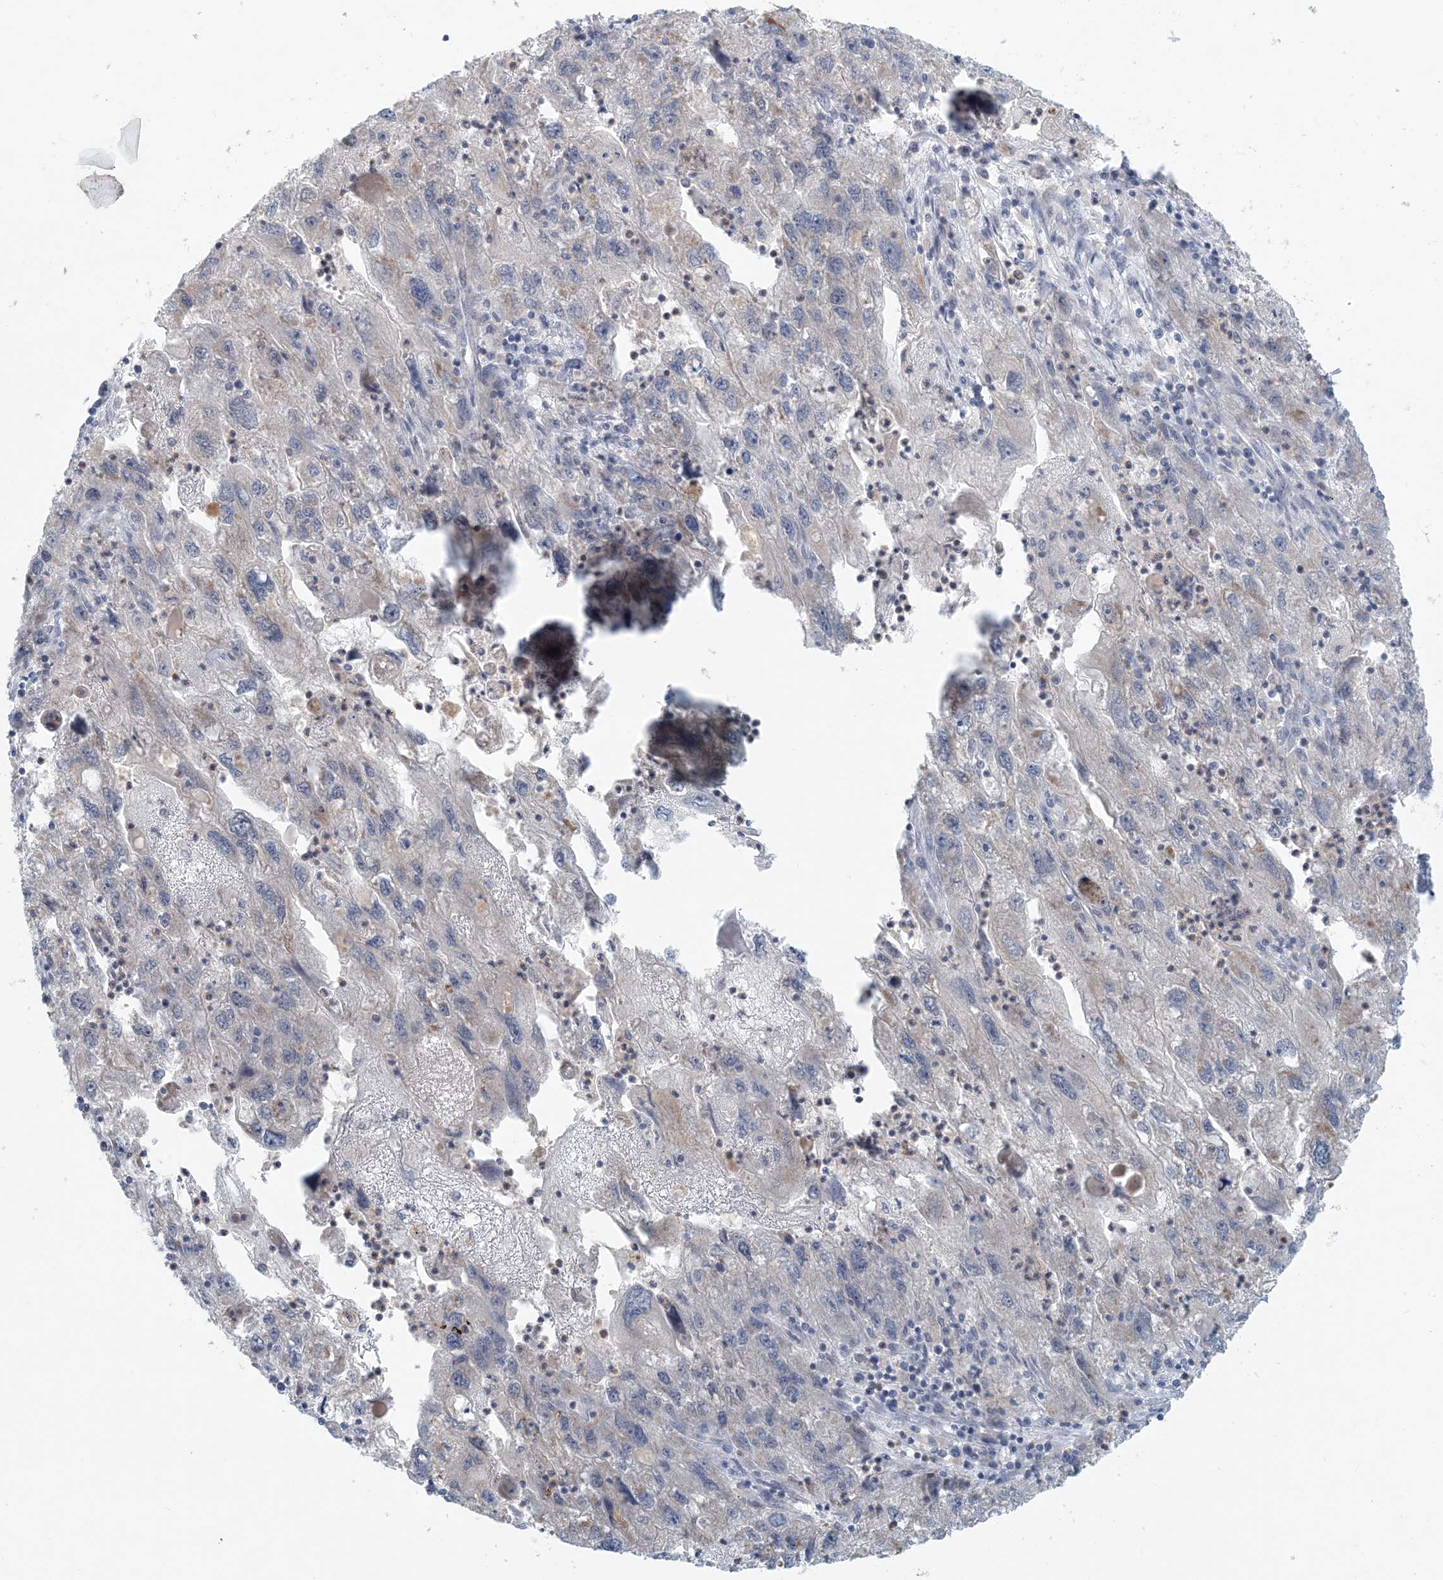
{"staining": {"intensity": "negative", "quantity": "none", "location": "none"}, "tissue": "endometrial cancer", "cell_type": "Tumor cells", "image_type": "cancer", "snomed": [{"axis": "morphology", "description": "Adenocarcinoma, NOS"}, {"axis": "topography", "description": "Endometrium"}], "caption": "Immunohistochemical staining of endometrial cancer displays no significant positivity in tumor cells. Nuclei are stained in blue.", "gene": "OBI1", "patient": {"sex": "female", "age": 49}}